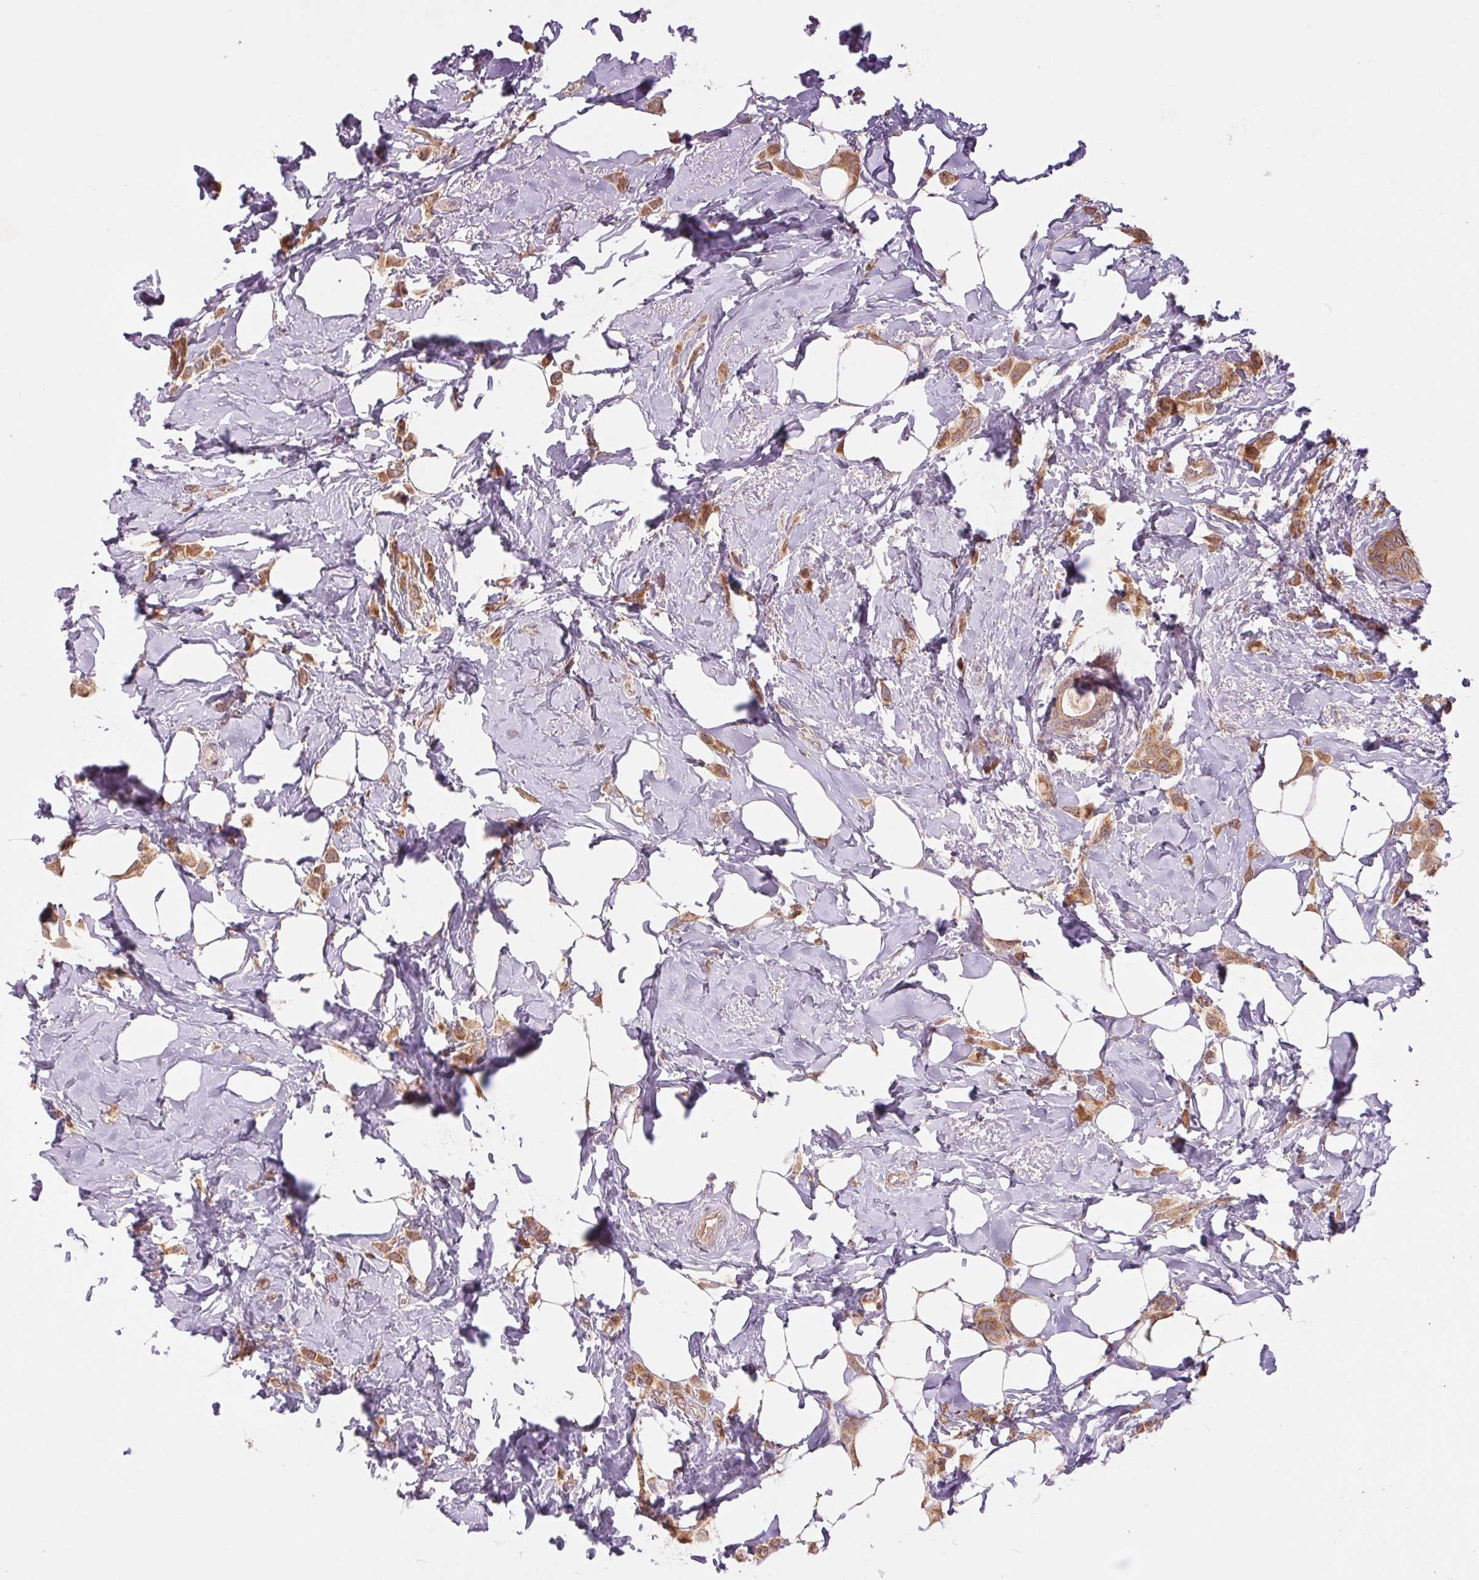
{"staining": {"intensity": "moderate", "quantity": ">75%", "location": "cytoplasmic/membranous"}, "tissue": "breast cancer", "cell_type": "Tumor cells", "image_type": "cancer", "snomed": [{"axis": "morphology", "description": "Lobular carcinoma"}, {"axis": "topography", "description": "Breast"}], "caption": "The immunohistochemical stain shows moderate cytoplasmic/membranous staining in tumor cells of breast lobular carcinoma tissue.", "gene": "MAP3K5", "patient": {"sex": "female", "age": 66}}